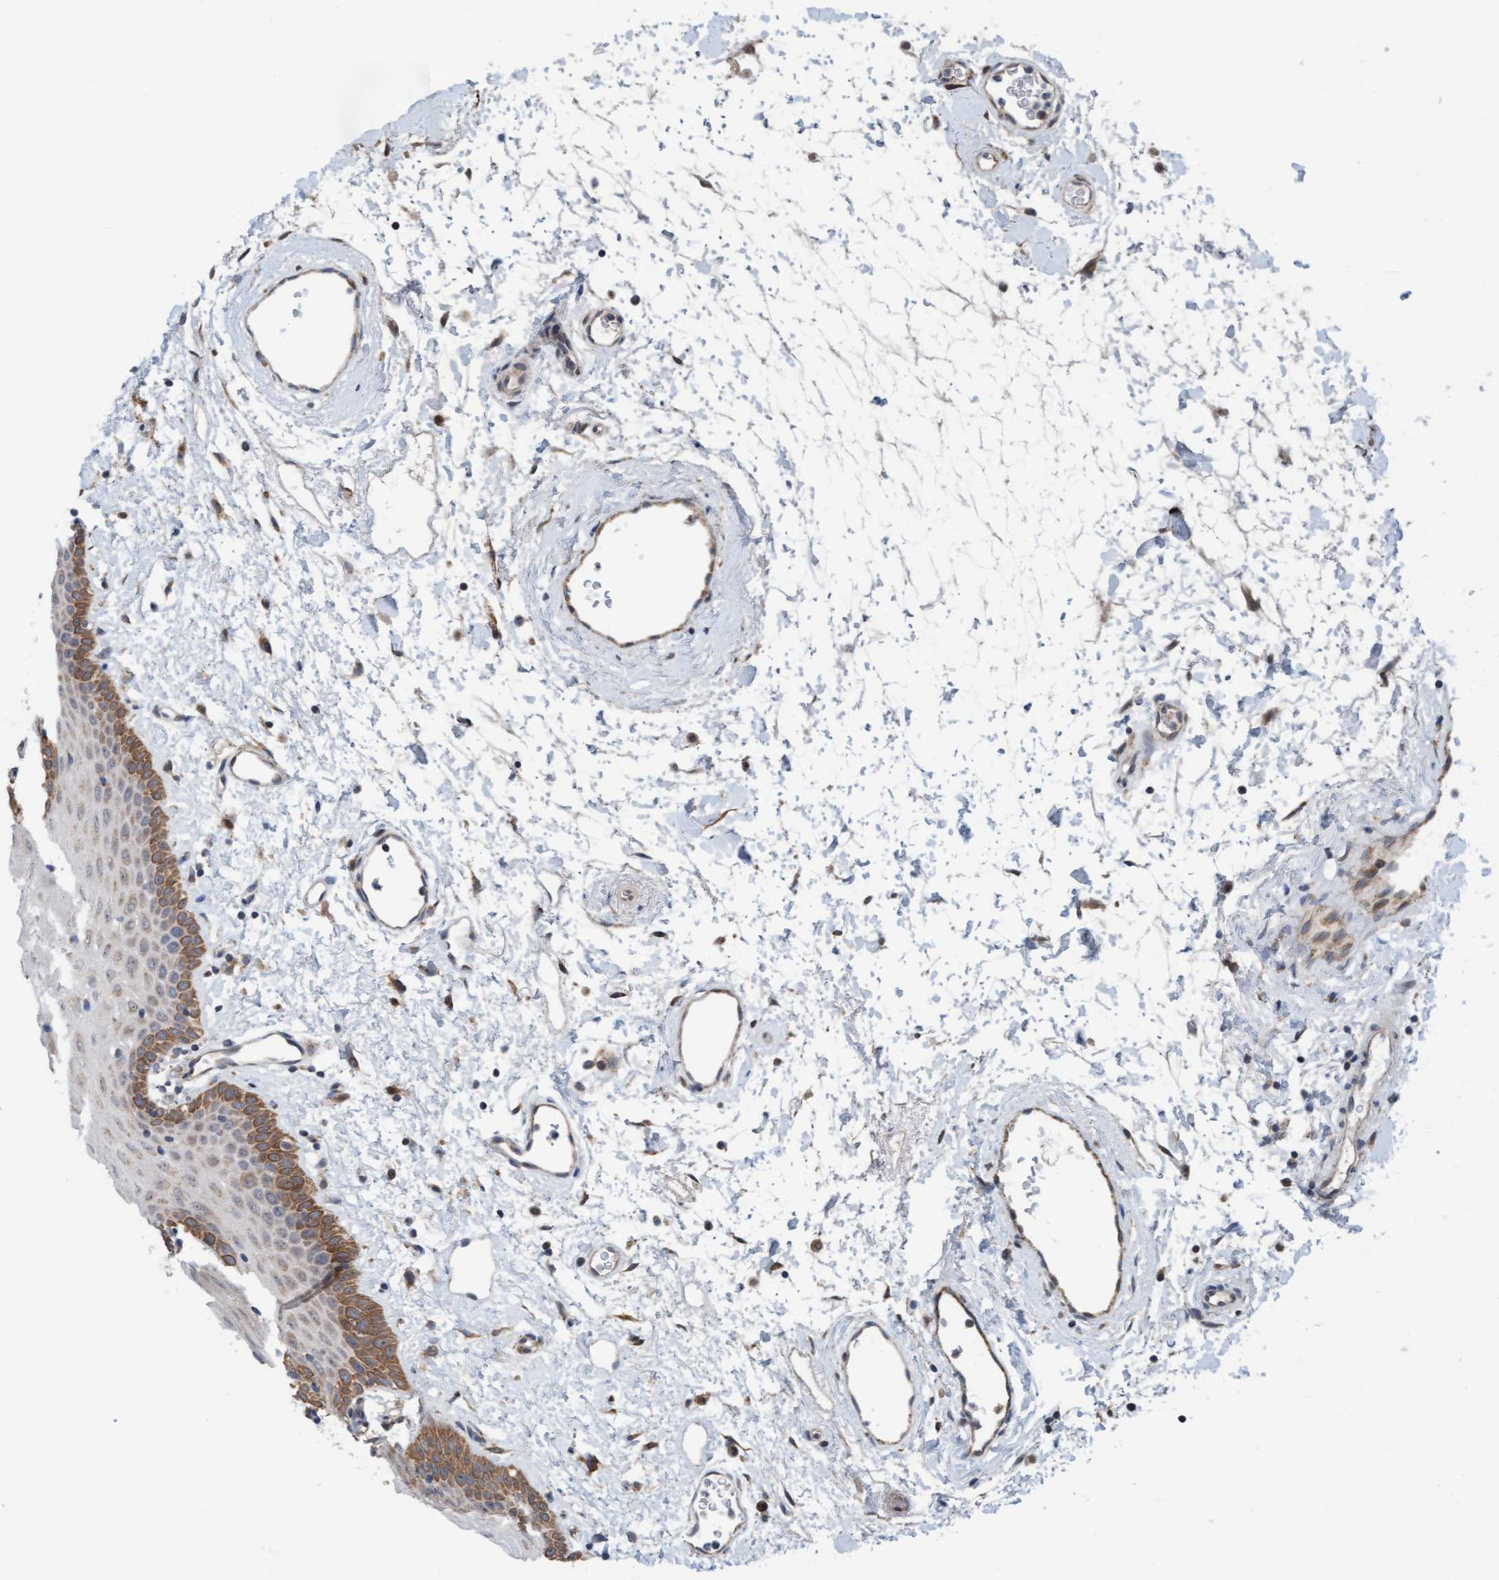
{"staining": {"intensity": "moderate", "quantity": "<25%", "location": "cytoplasmic/membranous"}, "tissue": "oral mucosa", "cell_type": "Squamous epithelial cells", "image_type": "normal", "snomed": [{"axis": "morphology", "description": "Normal tissue, NOS"}, {"axis": "topography", "description": "Oral tissue"}], "caption": "A histopathology image of human oral mucosa stained for a protein displays moderate cytoplasmic/membranous brown staining in squamous epithelial cells. (brown staining indicates protein expression, while blue staining denotes nuclei).", "gene": "ZNF566", "patient": {"sex": "male", "age": 66}}